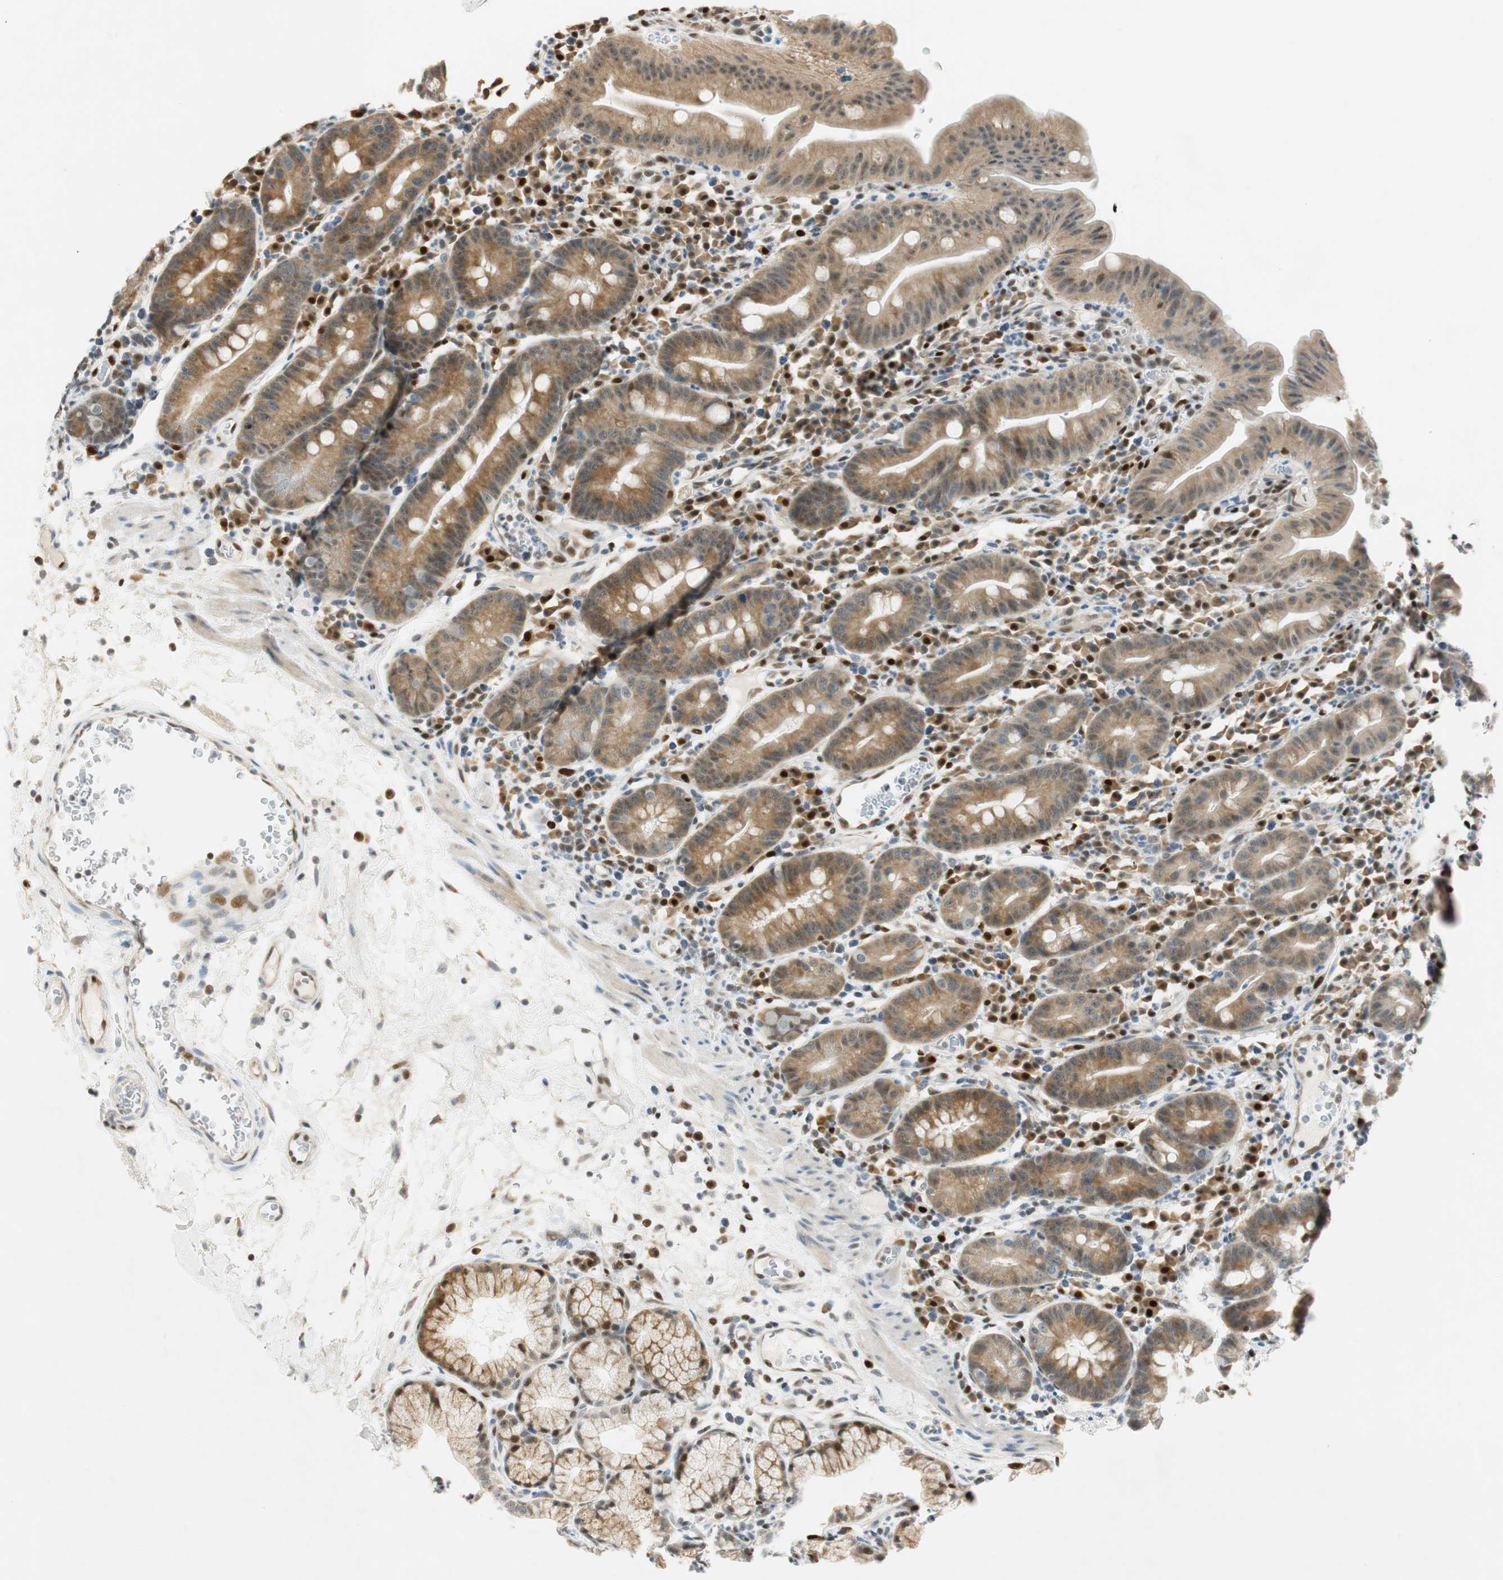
{"staining": {"intensity": "moderate", "quantity": ">75%", "location": "cytoplasmic/membranous"}, "tissue": "duodenum", "cell_type": "Glandular cells", "image_type": "normal", "snomed": [{"axis": "morphology", "description": "Normal tissue, NOS"}, {"axis": "topography", "description": "Duodenum"}], "caption": "A high-resolution histopathology image shows immunohistochemistry (IHC) staining of unremarkable duodenum, which demonstrates moderate cytoplasmic/membranous positivity in about >75% of glandular cells.", "gene": "MSX2", "patient": {"sex": "male", "age": 50}}